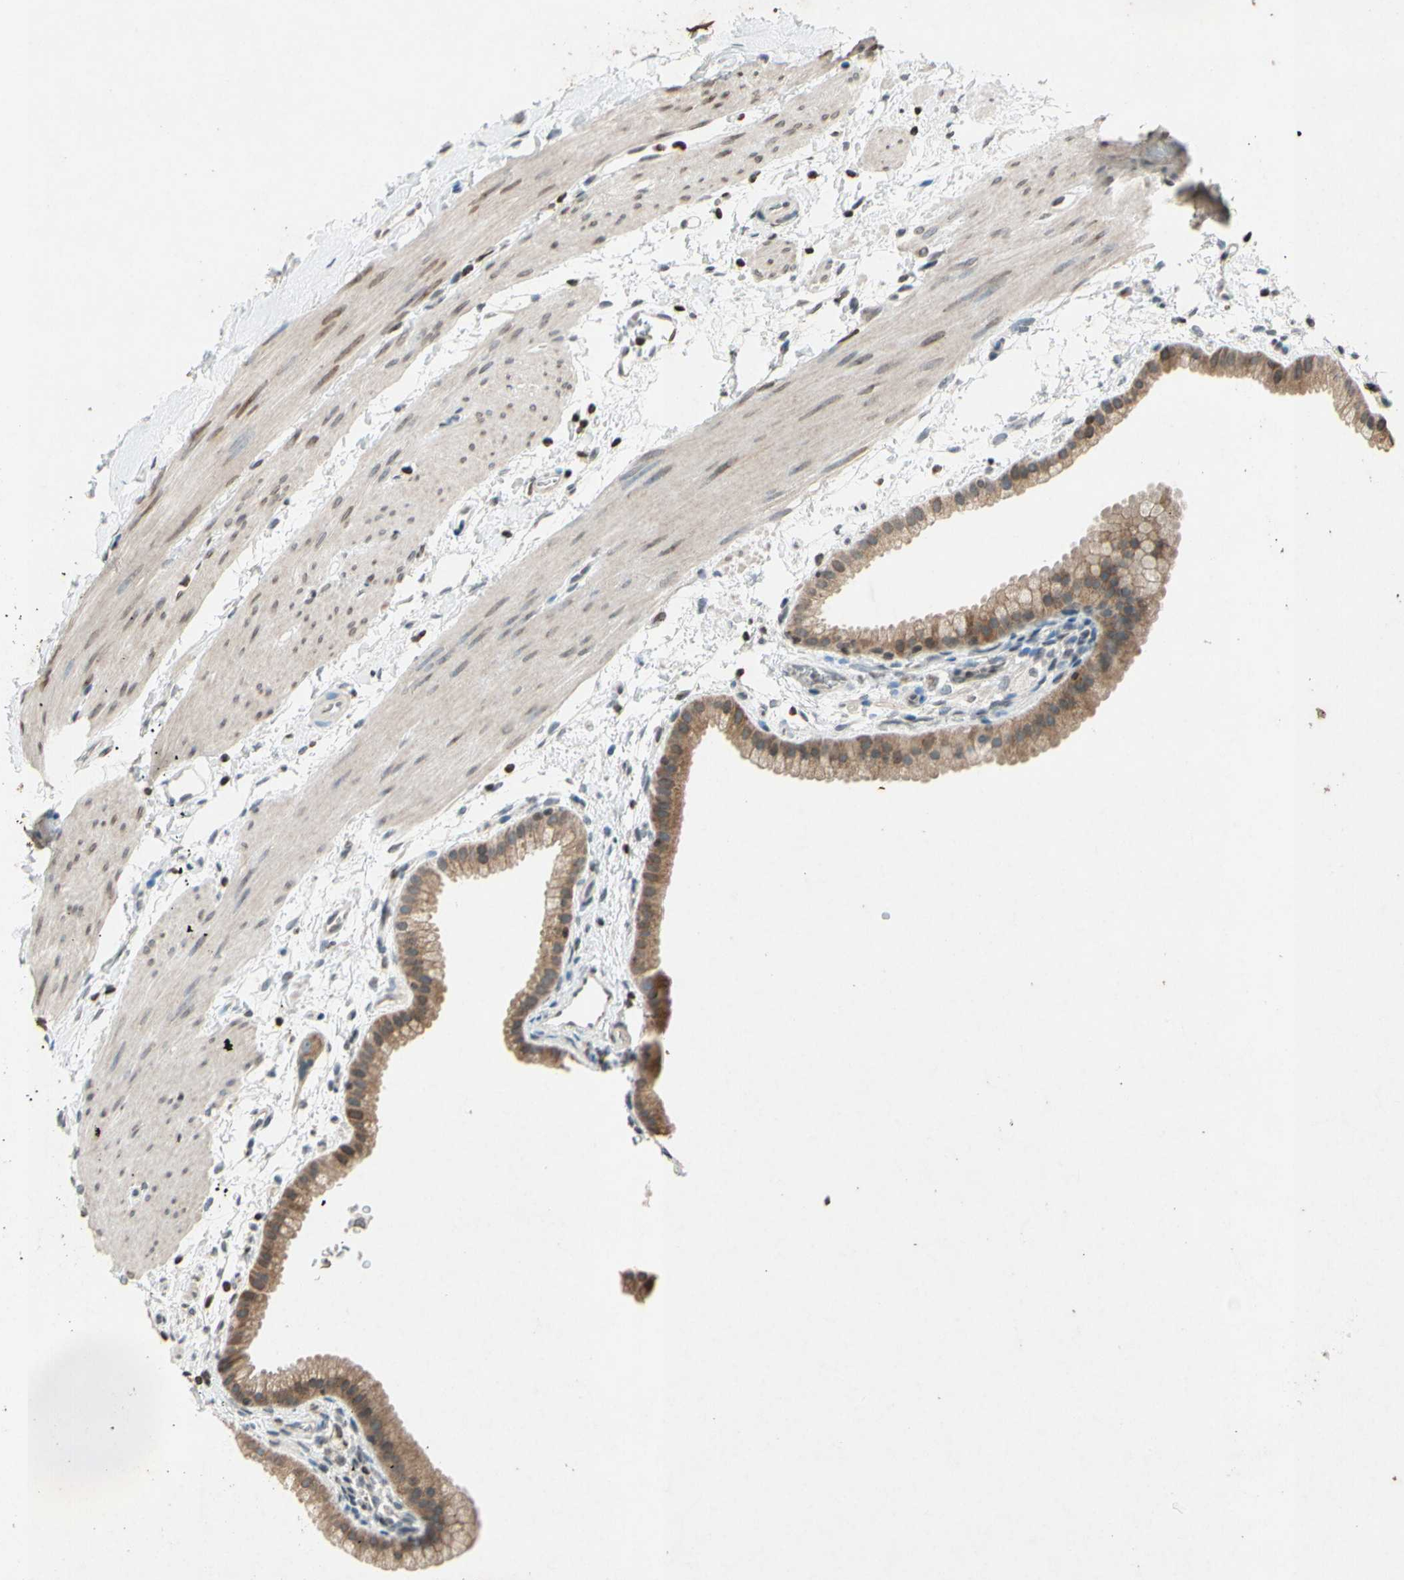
{"staining": {"intensity": "moderate", "quantity": ">75%", "location": "cytoplasmic/membranous"}, "tissue": "gallbladder", "cell_type": "Glandular cells", "image_type": "normal", "snomed": [{"axis": "morphology", "description": "Normal tissue, NOS"}, {"axis": "topography", "description": "Gallbladder"}], "caption": "Immunohistochemistry micrograph of unremarkable gallbladder: human gallbladder stained using IHC exhibits medium levels of moderate protein expression localized specifically in the cytoplasmic/membranous of glandular cells, appearing as a cytoplasmic/membranous brown color.", "gene": "CLDN11", "patient": {"sex": "female", "age": 64}}